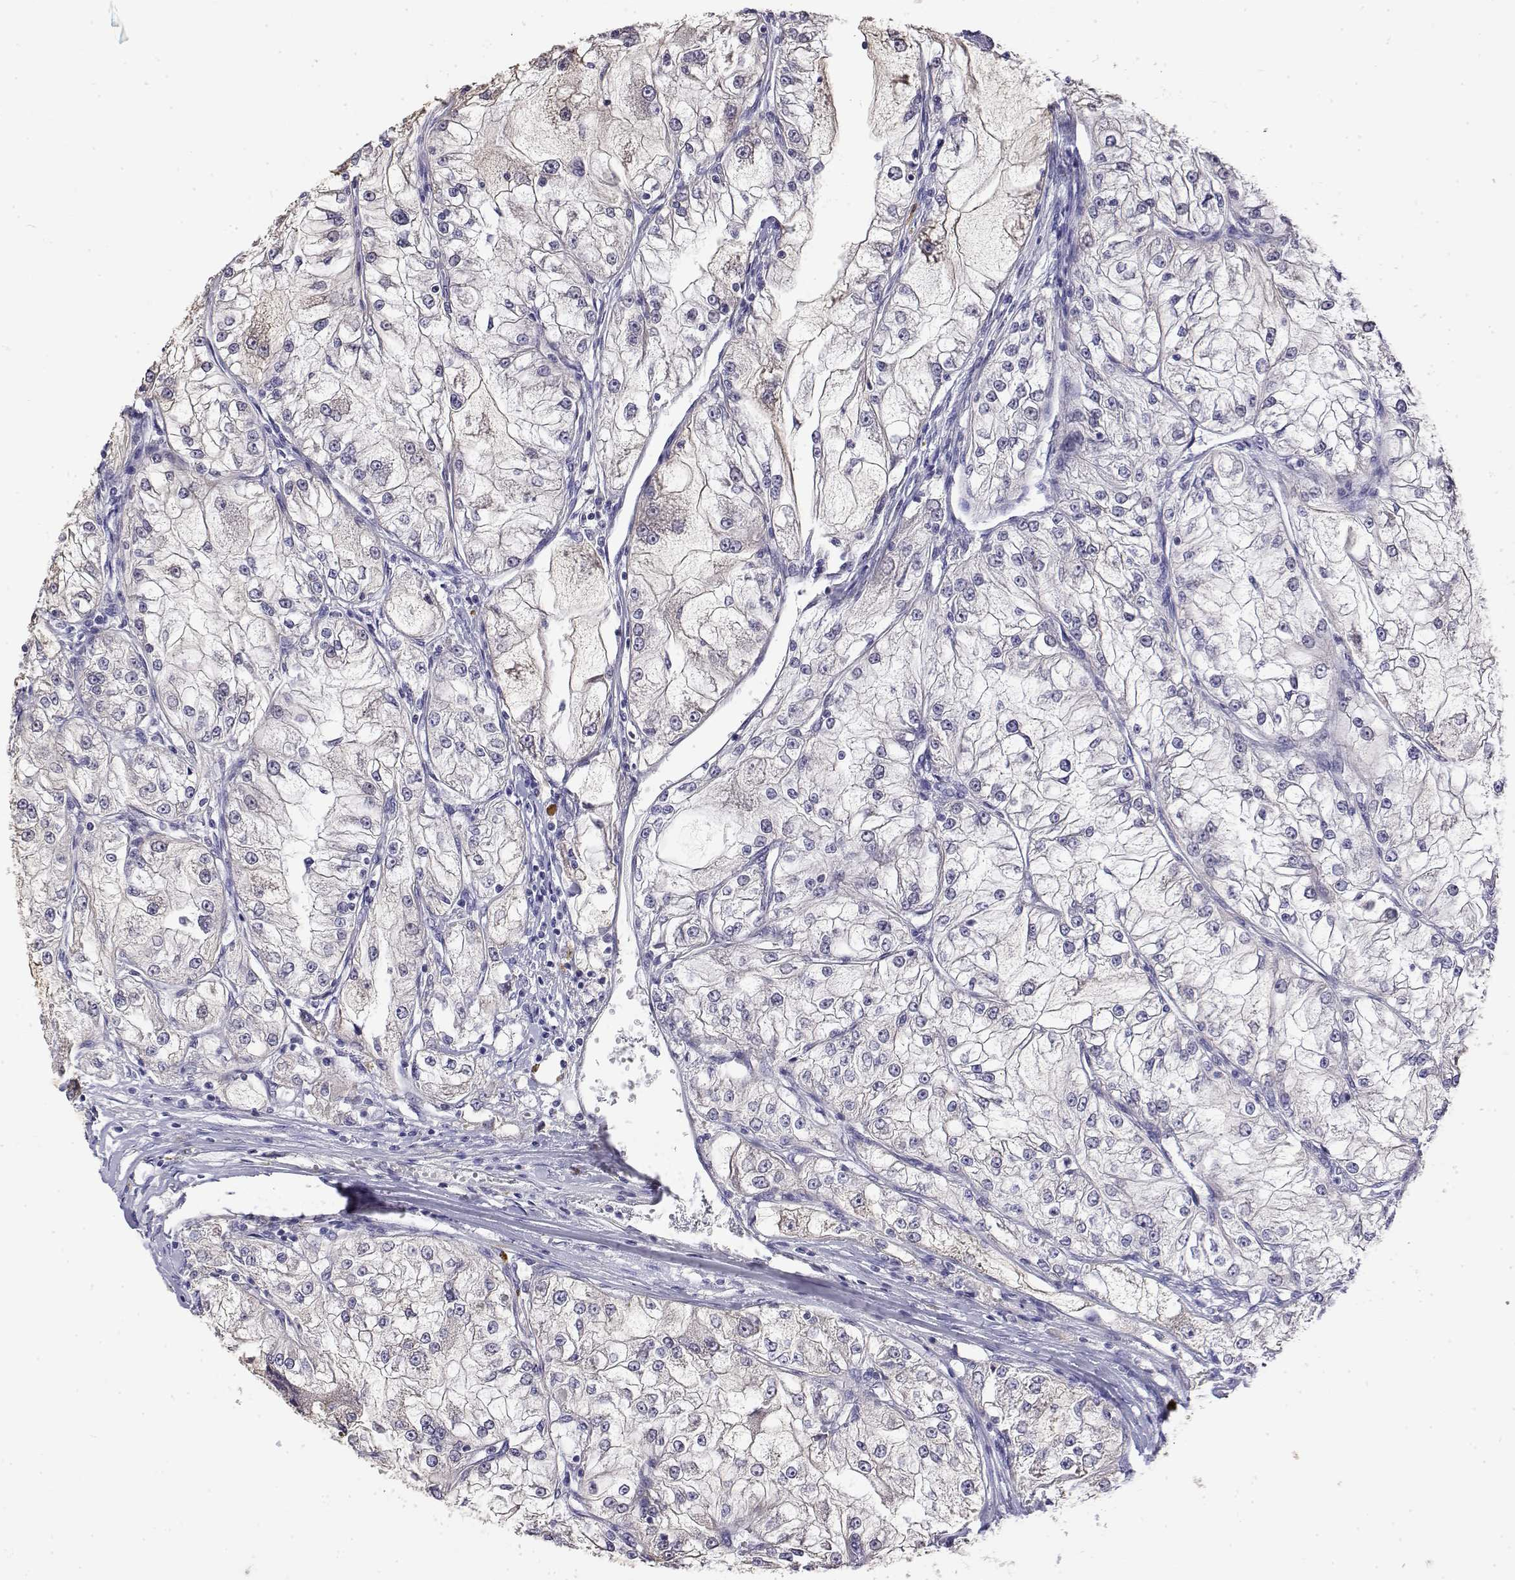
{"staining": {"intensity": "negative", "quantity": "none", "location": "none"}, "tissue": "renal cancer", "cell_type": "Tumor cells", "image_type": "cancer", "snomed": [{"axis": "morphology", "description": "Adenocarcinoma, NOS"}, {"axis": "topography", "description": "Kidney"}], "caption": "High magnification brightfield microscopy of renal cancer (adenocarcinoma) stained with DAB (3,3'-diaminobenzidine) (brown) and counterstained with hematoxylin (blue): tumor cells show no significant expression.", "gene": "LY6D", "patient": {"sex": "female", "age": 72}}